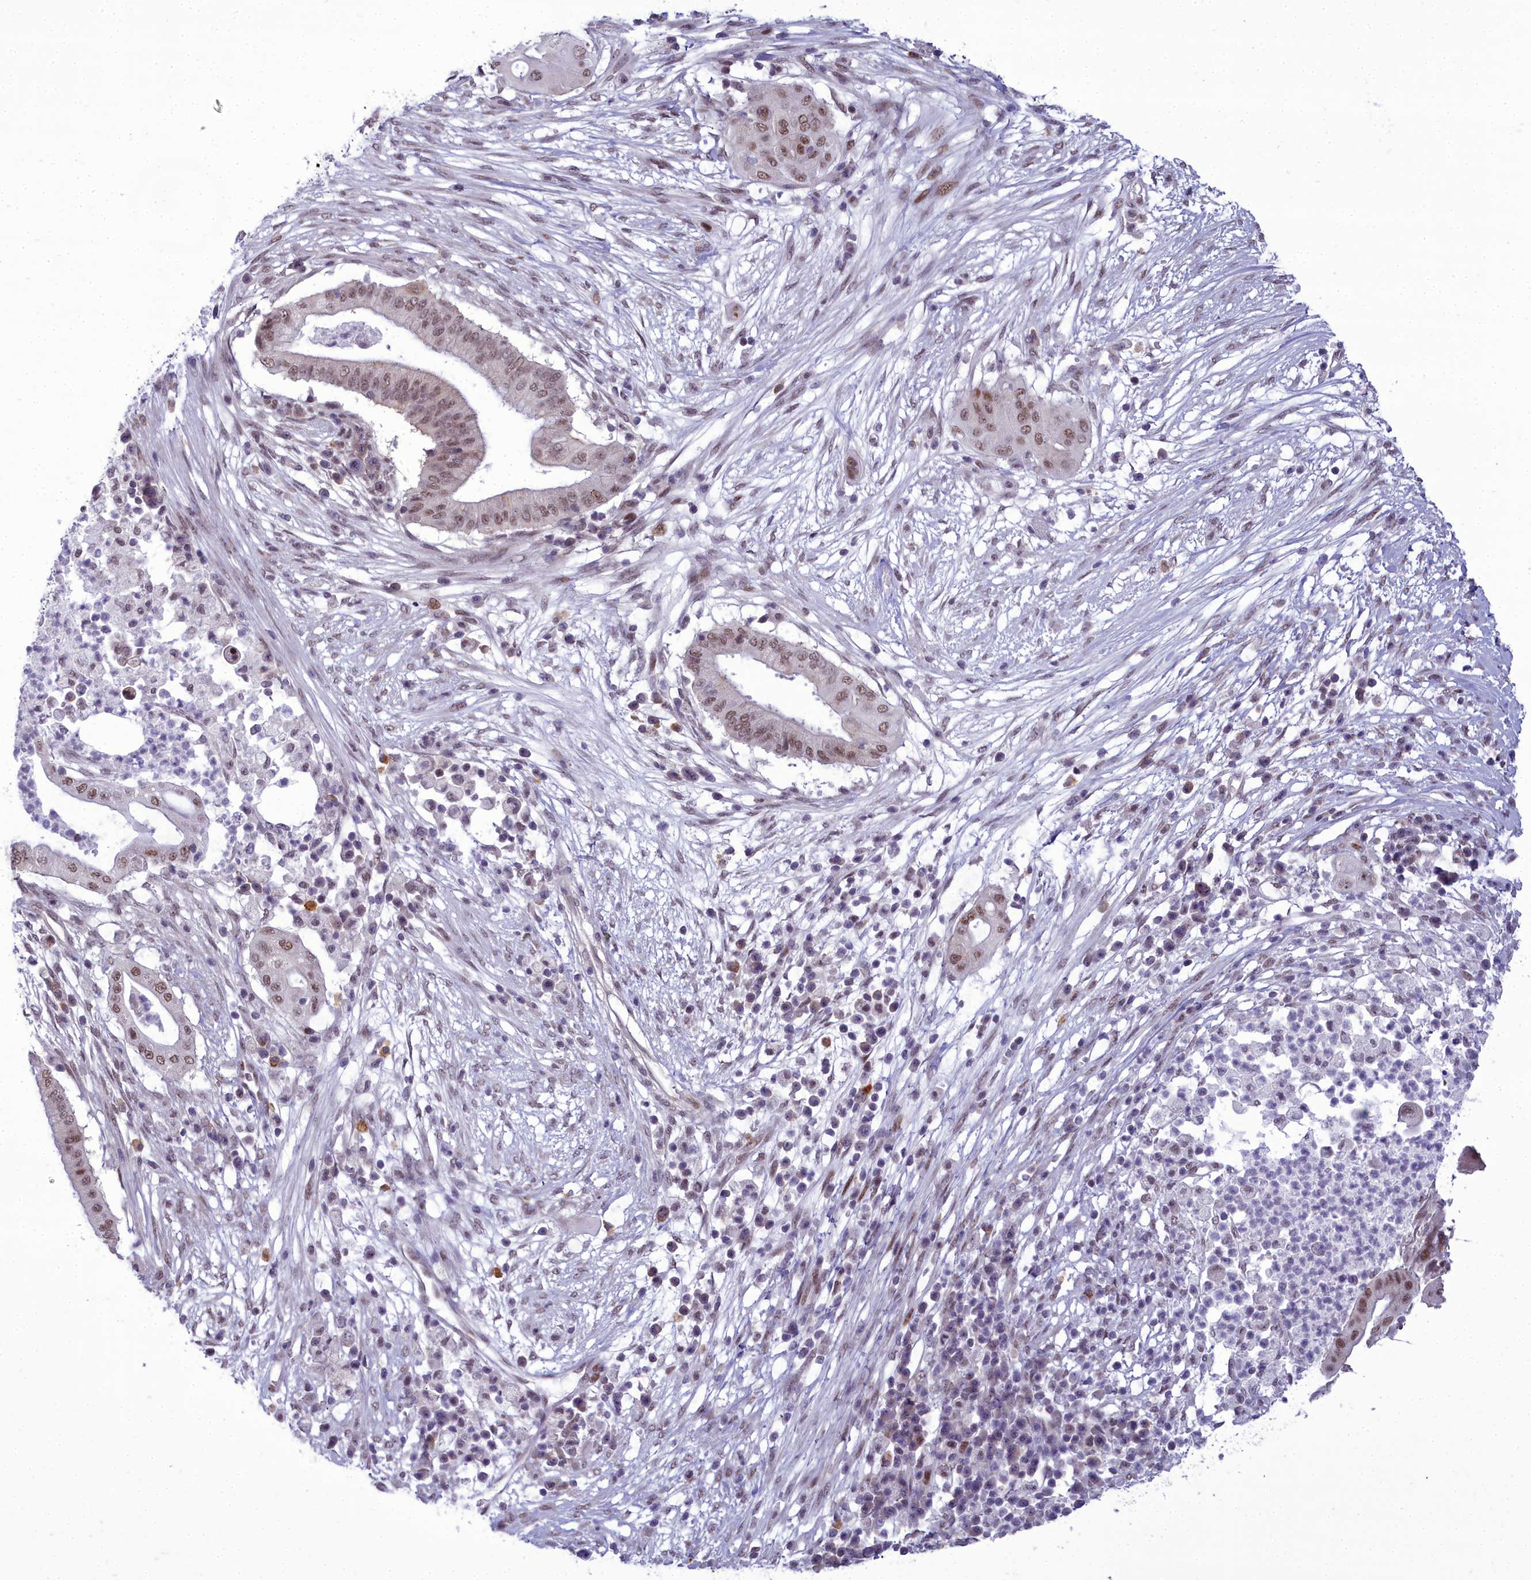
{"staining": {"intensity": "moderate", "quantity": ">75%", "location": "nuclear"}, "tissue": "pancreatic cancer", "cell_type": "Tumor cells", "image_type": "cancer", "snomed": [{"axis": "morphology", "description": "Adenocarcinoma, NOS"}, {"axis": "topography", "description": "Pancreas"}], "caption": "Moderate nuclear protein staining is appreciated in about >75% of tumor cells in adenocarcinoma (pancreatic).", "gene": "CEACAM19", "patient": {"sex": "male", "age": 68}}